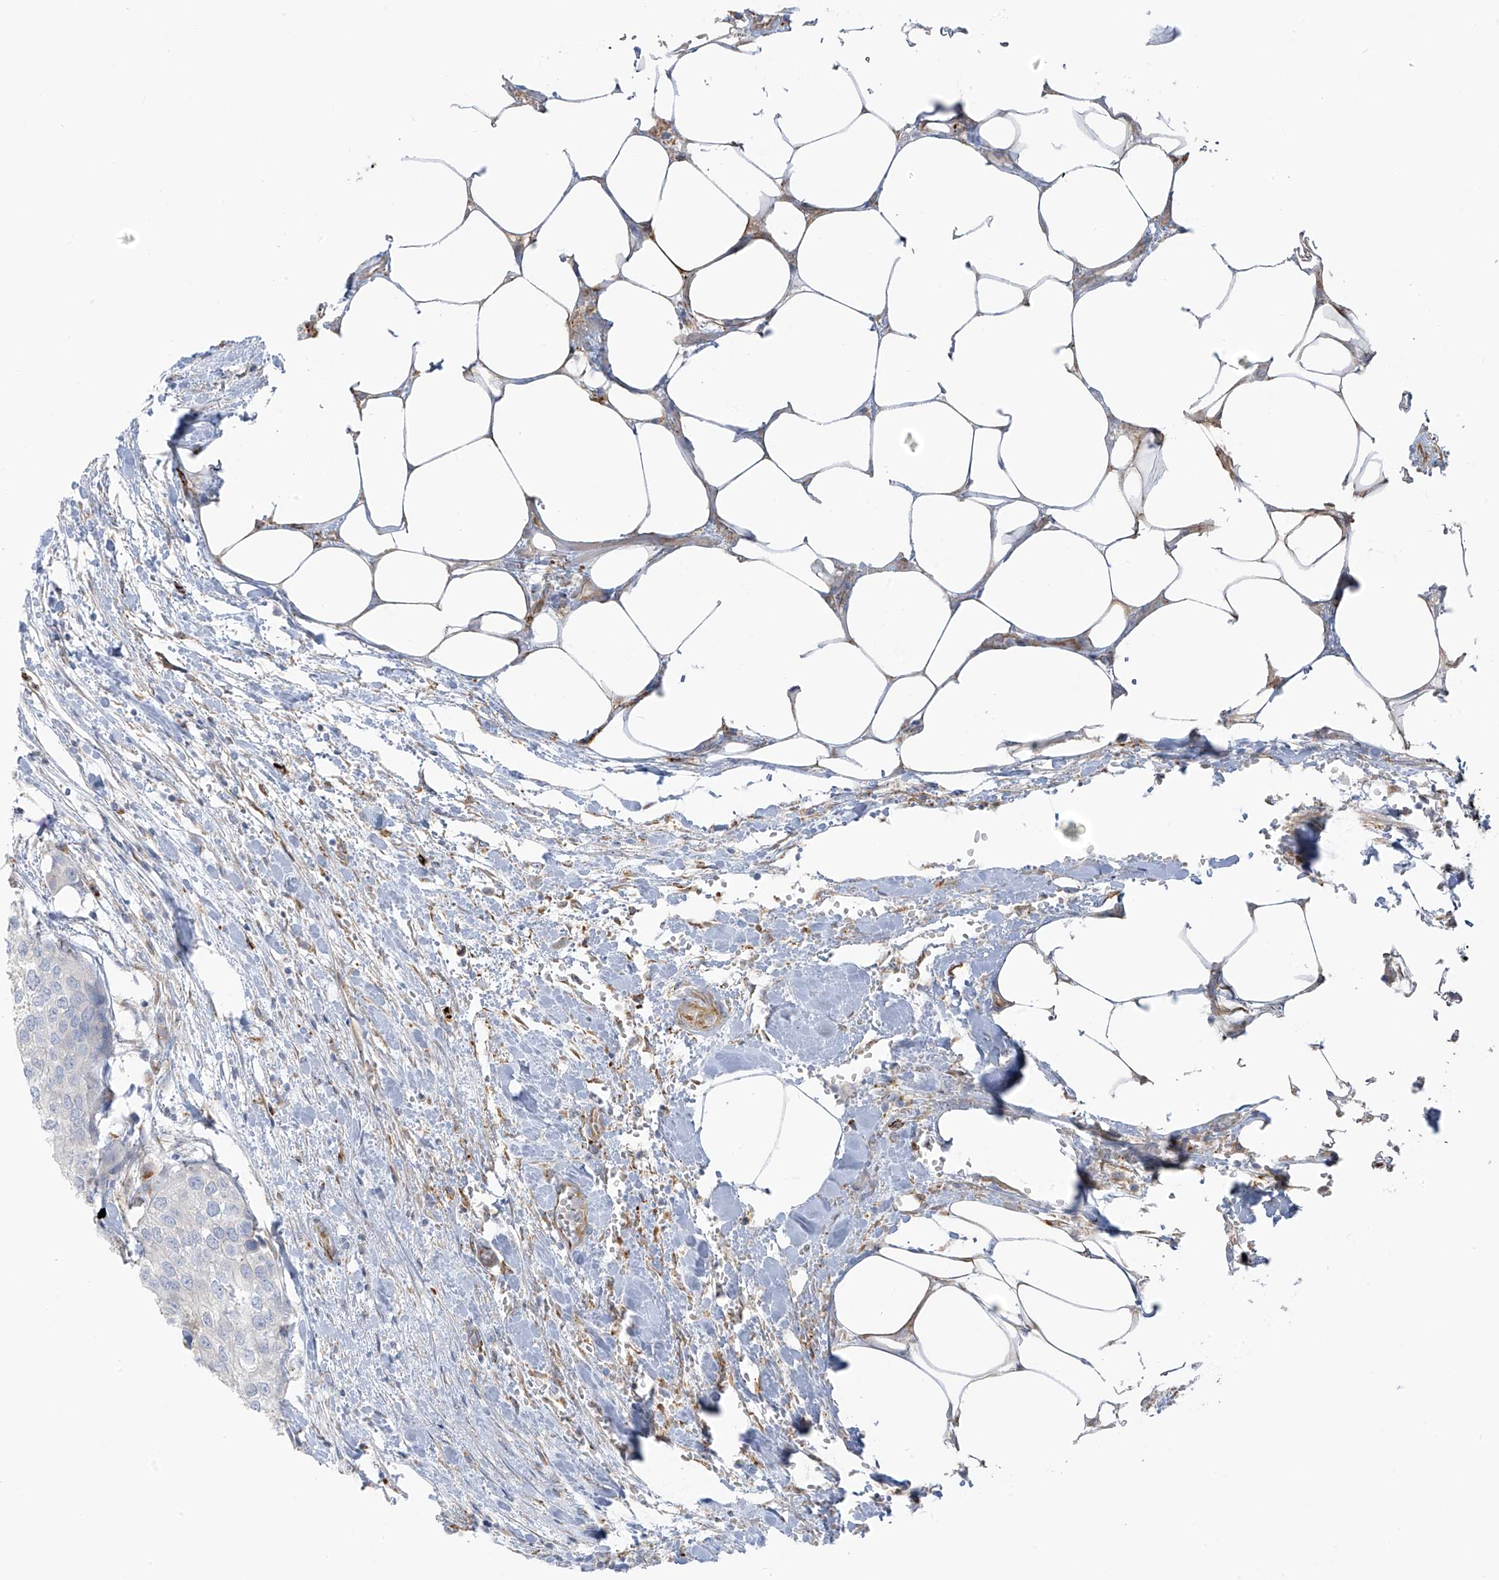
{"staining": {"intensity": "negative", "quantity": "none", "location": "none"}, "tissue": "urothelial cancer", "cell_type": "Tumor cells", "image_type": "cancer", "snomed": [{"axis": "morphology", "description": "Urothelial carcinoma, High grade"}, {"axis": "topography", "description": "Urinary bladder"}], "caption": "There is no significant staining in tumor cells of urothelial cancer.", "gene": "TAL2", "patient": {"sex": "male", "age": 64}}